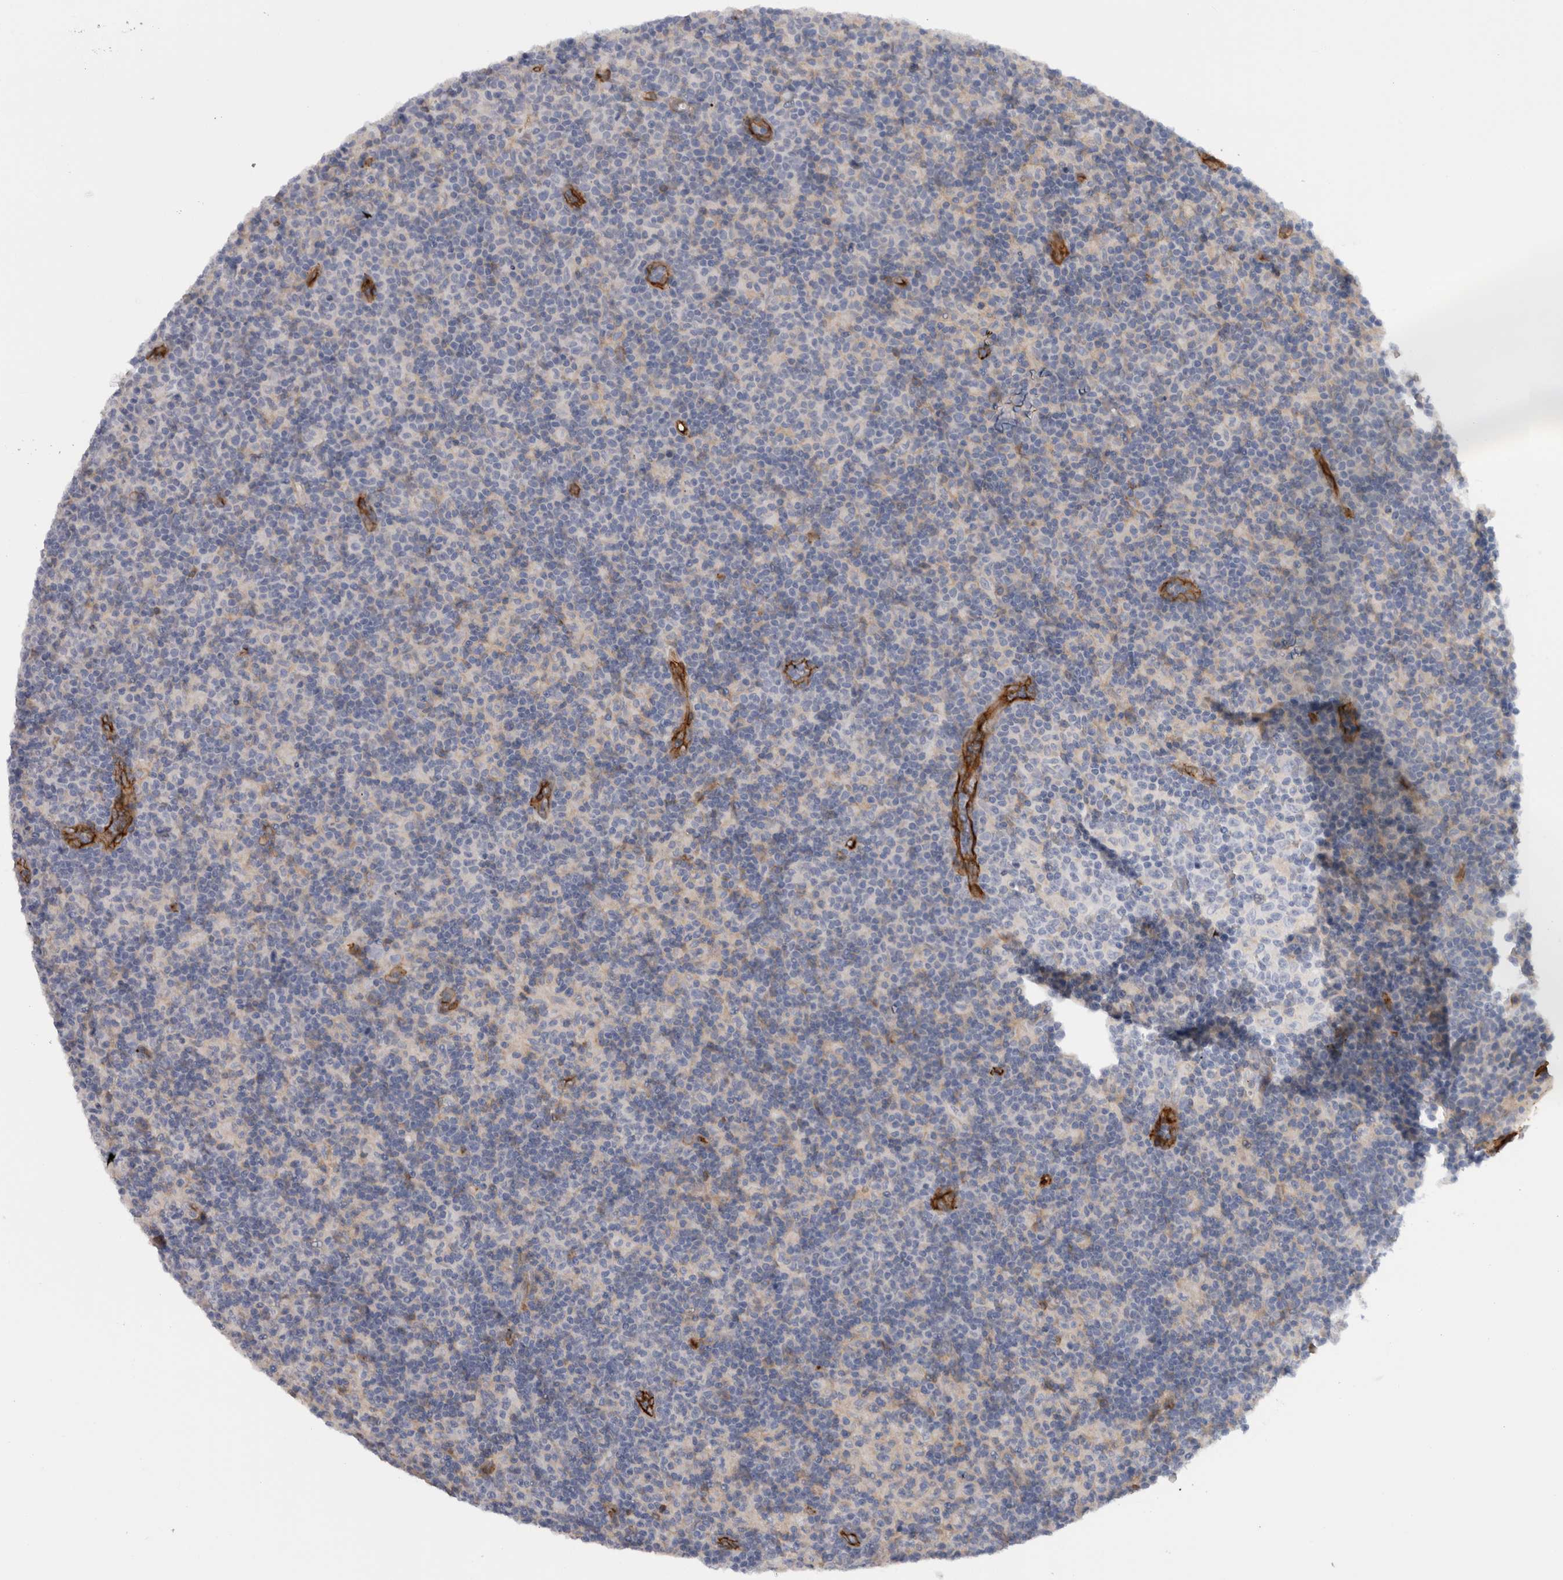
{"staining": {"intensity": "negative", "quantity": "none", "location": "none"}, "tissue": "lymph node", "cell_type": "Germinal center cells", "image_type": "normal", "snomed": [{"axis": "morphology", "description": "Normal tissue, NOS"}, {"axis": "morphology", "description": "Inflammation, NOS"}, {"axis": "topography", "description": "Lymph node"}], "caption": "Human lymph node stained for a protein using immunohistochemistry (IHC) demonstrates no positivity in germinal center cells.", "gene": "CD59", "patient": {"sex": "male", "age": 55}}